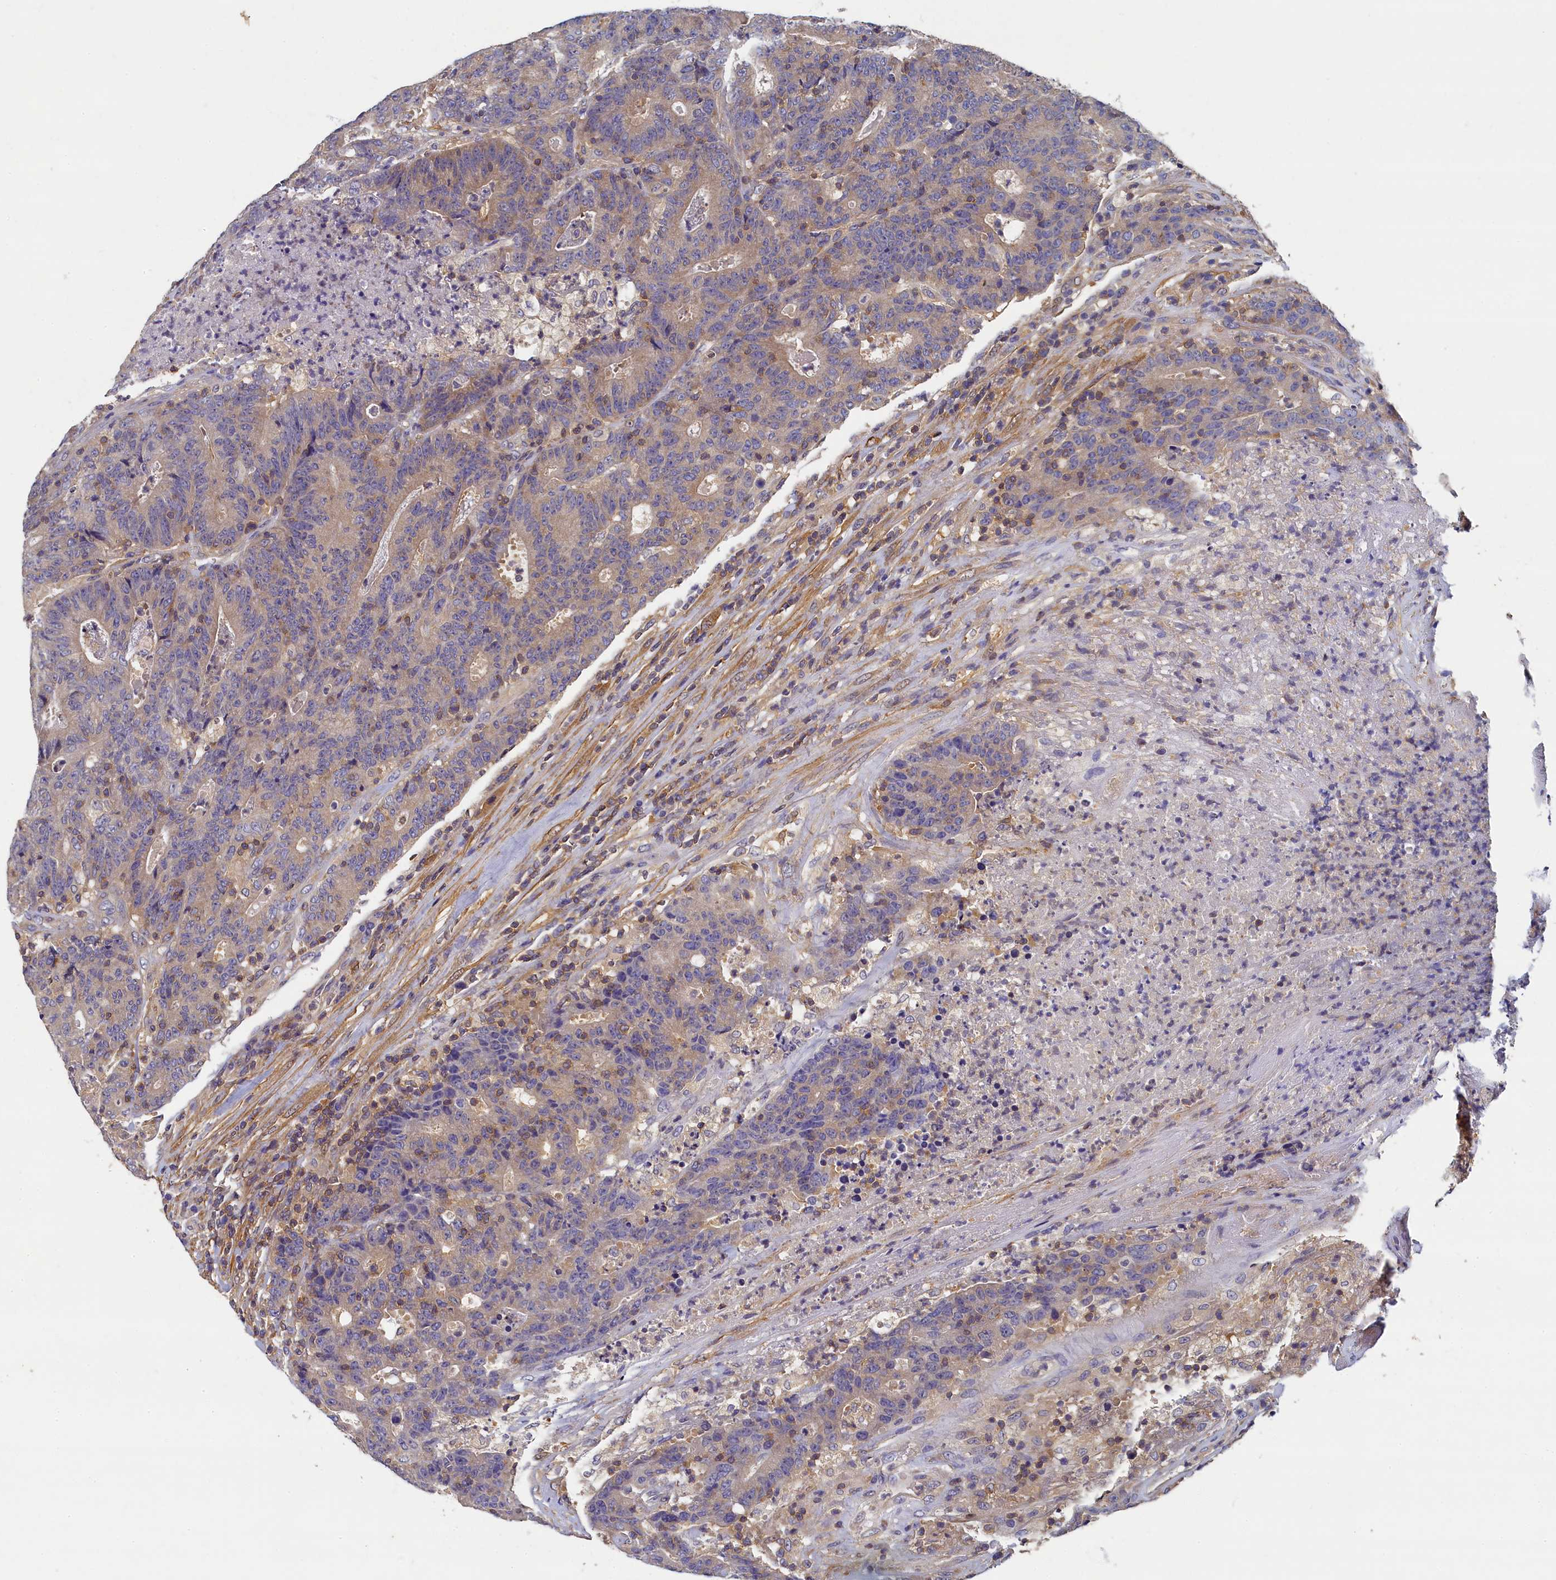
{"staining": {"intensity": "weak", "quantity": "<25%", "location": "cytoplasmic/membranous"}, "tissue": "colorectal cancer", "cell_type": "Tumor cells", "image_type": "cancer", "snomed": [{"axis": "morphology", "description": "Adenocarcinoma, NOS"}, {"axis": "topography", "description": "Colon"}], "caption": "Tumor cells show no significant positivity in colorectal cancer (adenocarcinoma).", "gene": "TBCB", "patient": {"sex": "female", "age": 75}}